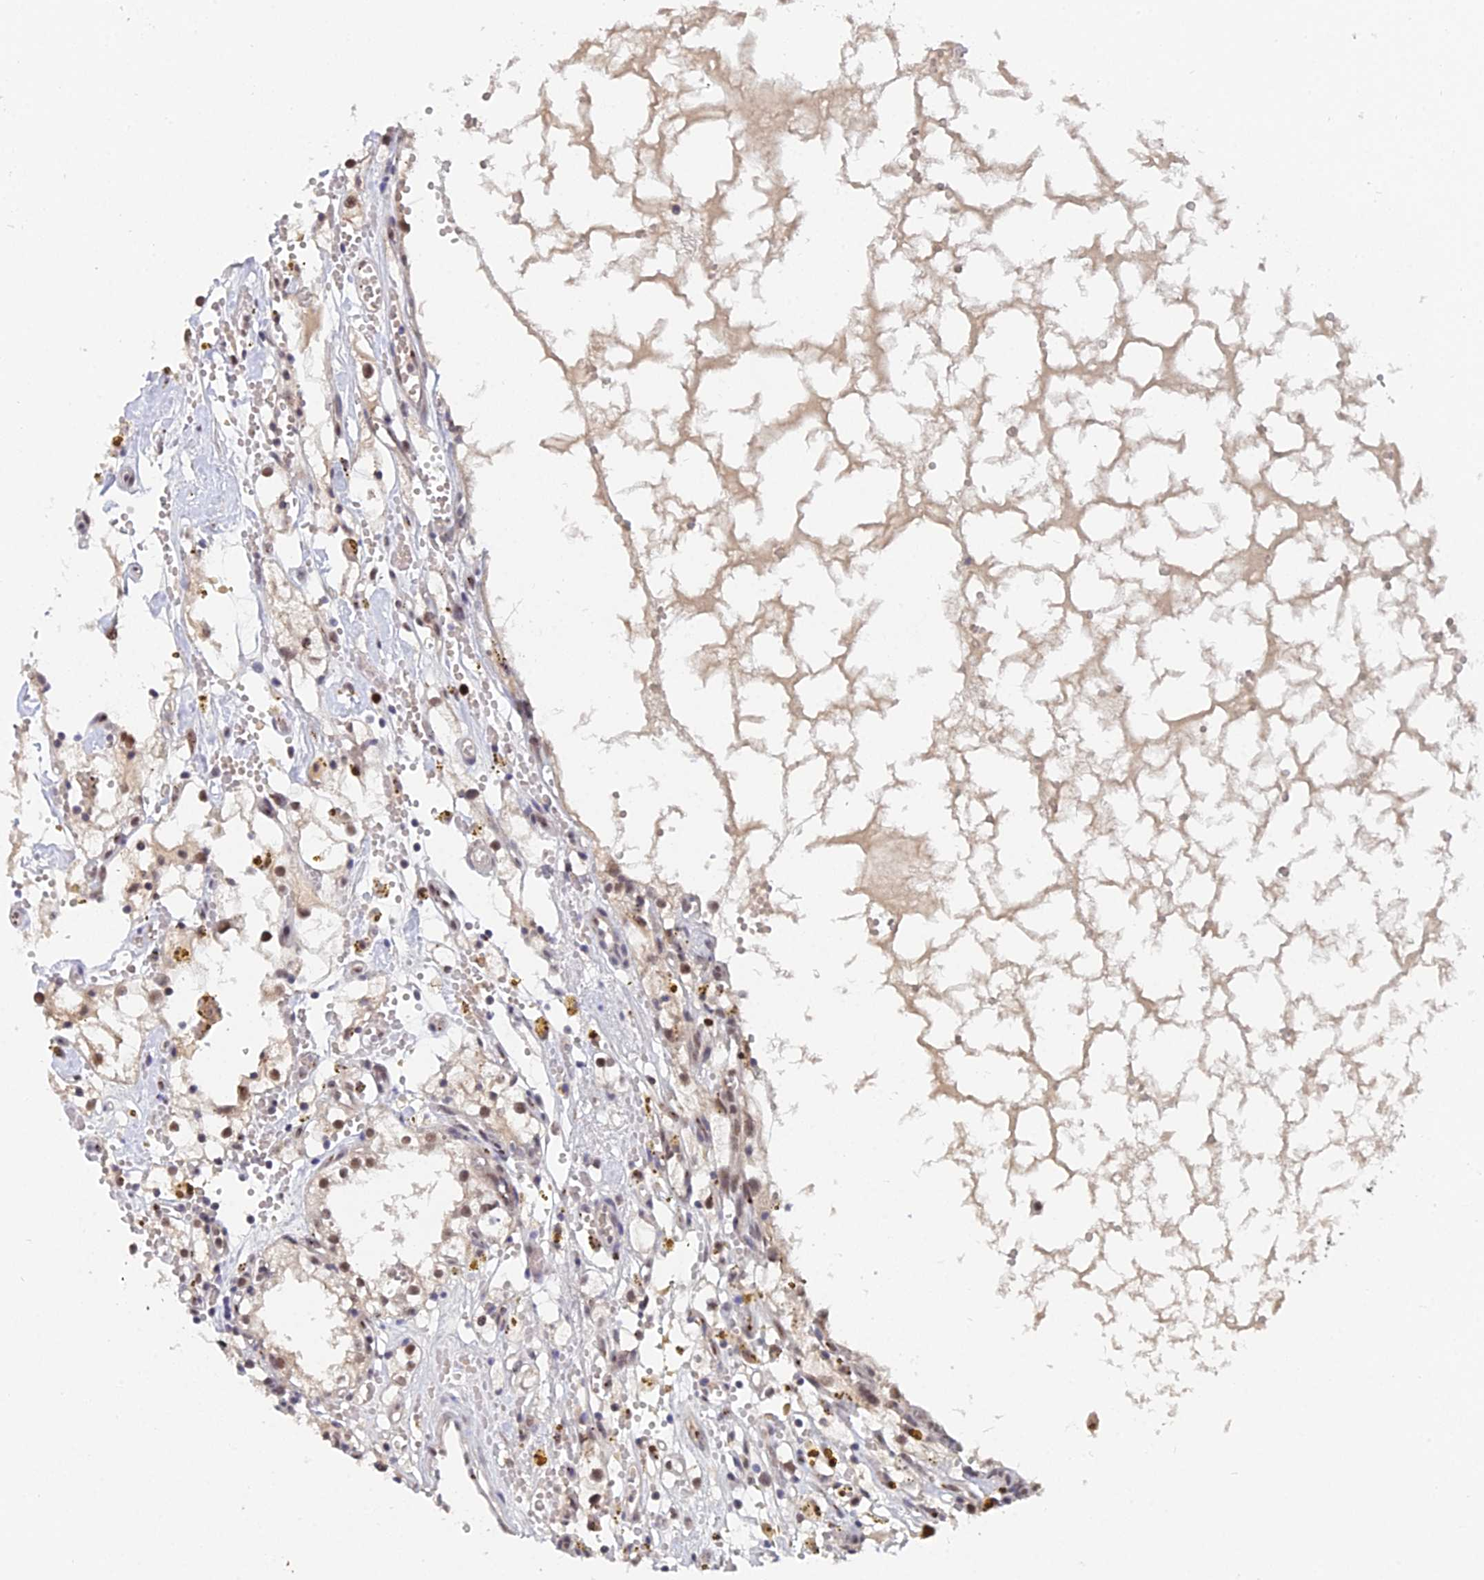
{"staining": {"intensity": "weak", "quantity": "25%-75%", "location": "cytoplasmic/membranous,nuclear"}, "tissue": "renal cancer", "cell_type": "Tumor cells", "image_type": "cancer", "snomed": [{"axis": "morphology", "description": "Adenocarcinoma, NOS"}, {"axis": "topography", "description": "Kidney"}], "caption": "Adenocarcinoma (renal) stained with immunohistochemistry exhibits weak cytoplasmic/membranous and nuclear positivity in about 25%-75% of tumor cells.", "gene": "THOC3", "patient": {"sex": "male", "age": 56}}